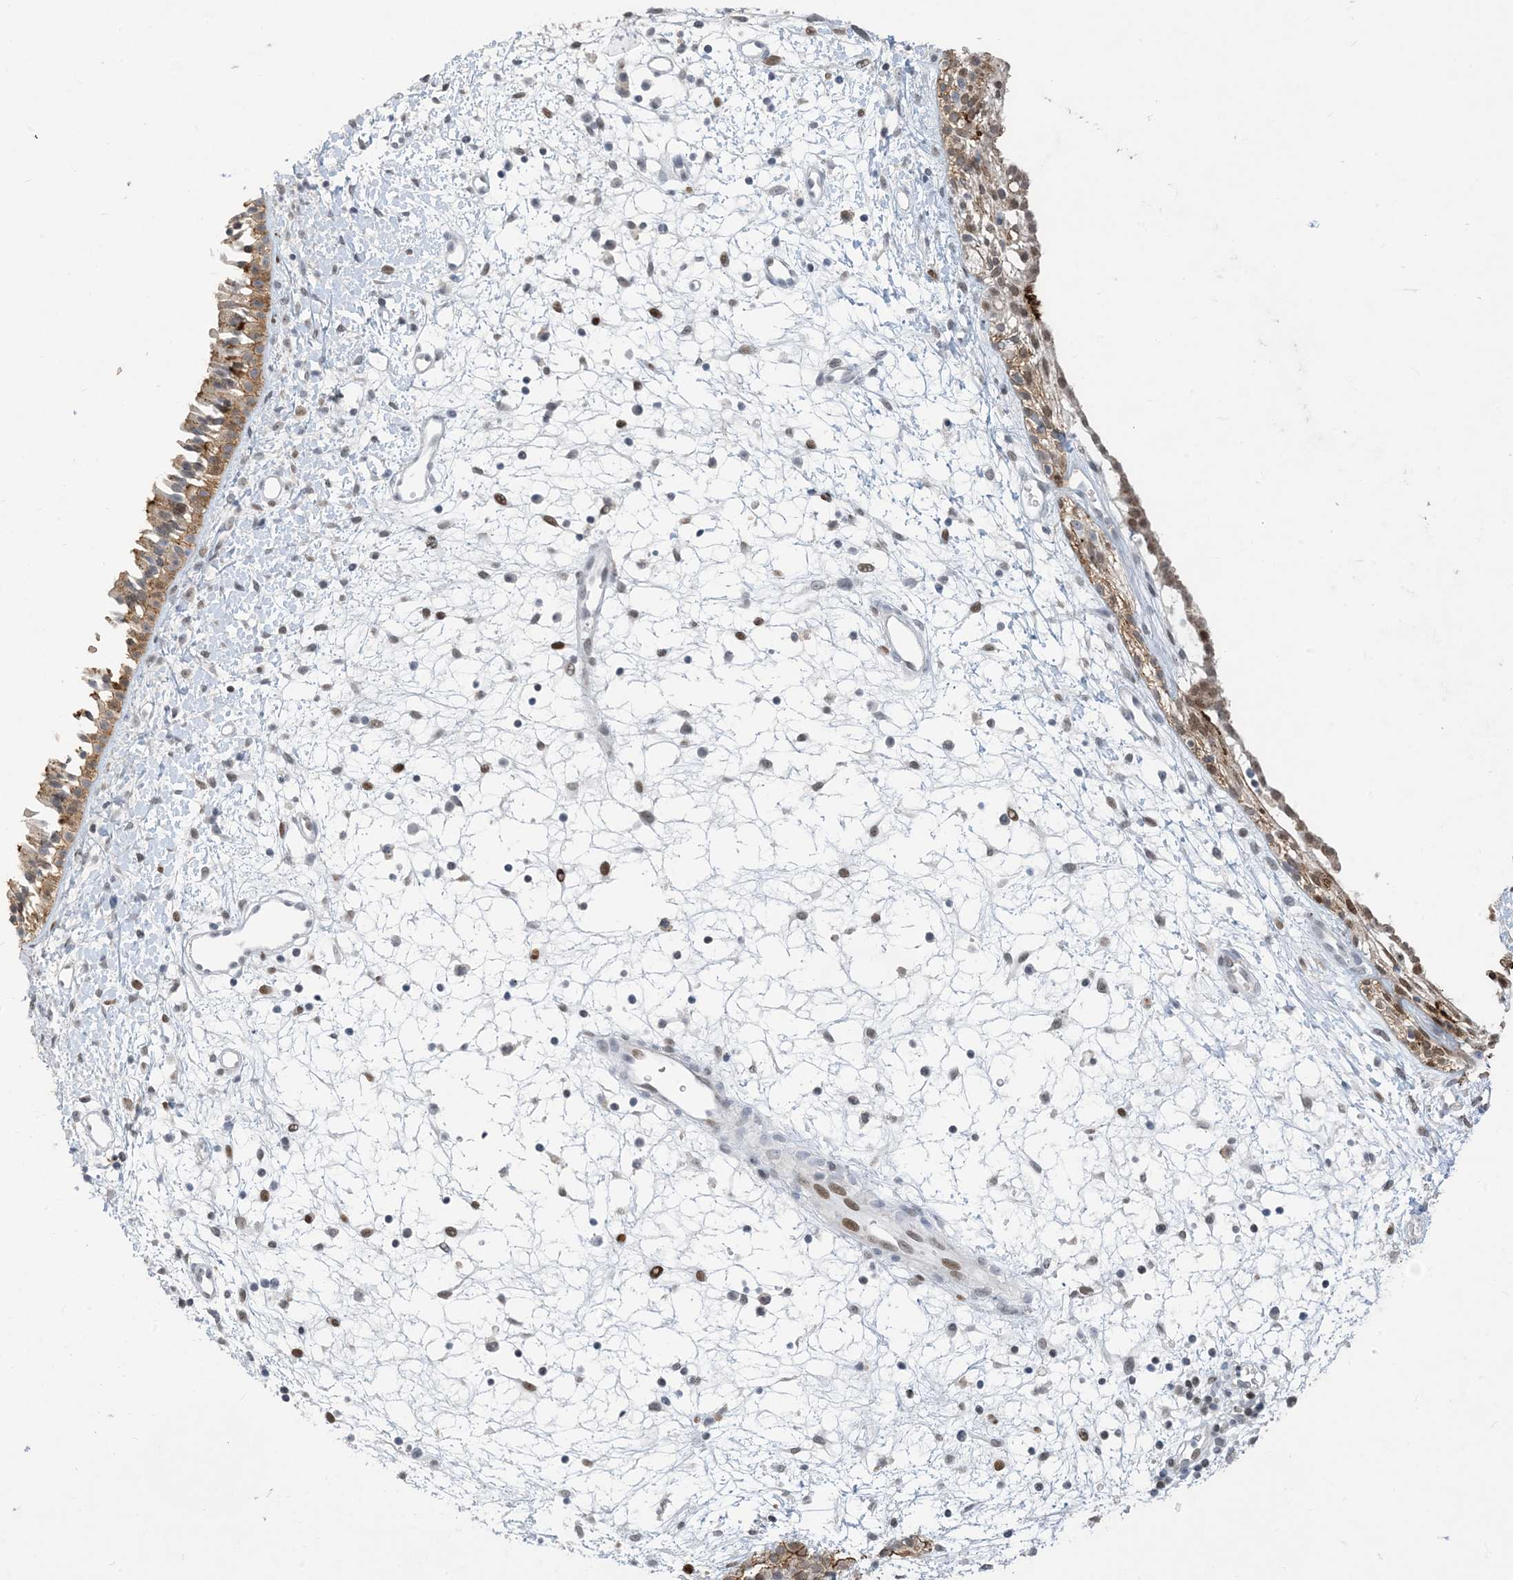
{"staining": {"intensity": "moderate", "quantity": ">75%", "location": "cytoplasmic/membranous"}, "tissue": "nasopharynx", "cell_type": "Respiratory epithelial cells", "image_type": "normal", "snomed": [{"axis": "morphology", "description": "Normal tissue, NOS"}, {"axis": "topography", "description": "Nasopharynx"}], "caption": "DAB immunohistochemical staining of benign human nasopharynx demonstrates moderate cytoplasmic/membranous protein staining in approximately >75% of respiratory epithelial cells.", "gene": "SLC25A53", "patient": {"sex": "male", "age": 22}}